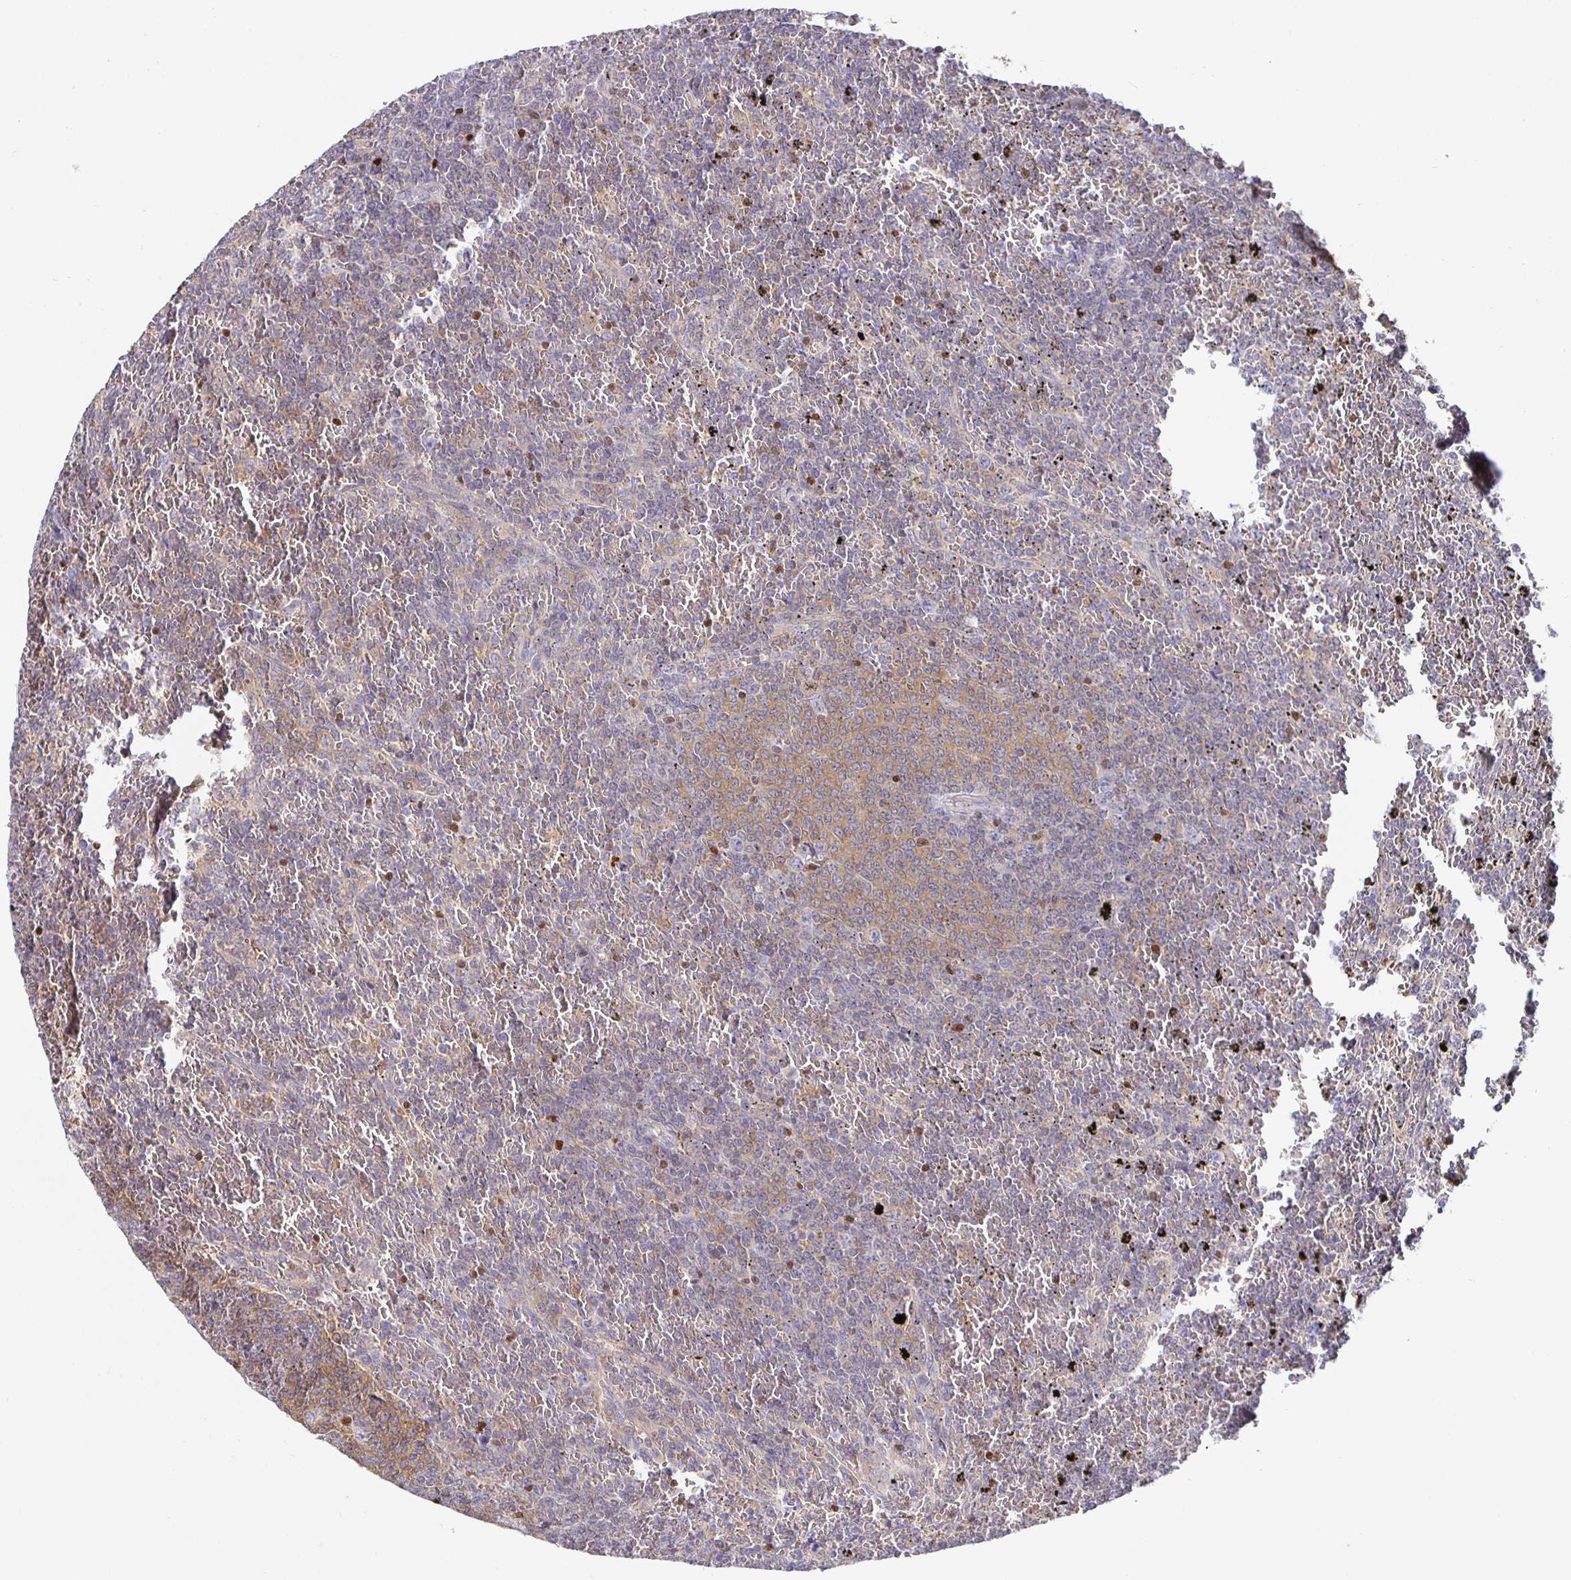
{"staining": {"intensity": "moderate", "quantity": "25%-75%", "location": "cytoplasmic/membranous"}, "tissue": "lymphoma", "cell_type": "Tumor cells", "image_type": "cancer", "snomed": [{"axis": "morphology", "description": "Malignant lymphoma, non-Hodgkin's type, Low grade"}, {"axis": "topography", "description": "Spleen"}], "caption": "Immunohistochemical staining of human malignant lymphoma, non-Hodgkin's type (low-grade) shows medium levels of moderate cytoplasmic/membranous protein positivity in about 25%-75% of tumor cells.", "gene": "SATB1", "patient": {"sex": "female", "age": 77}}